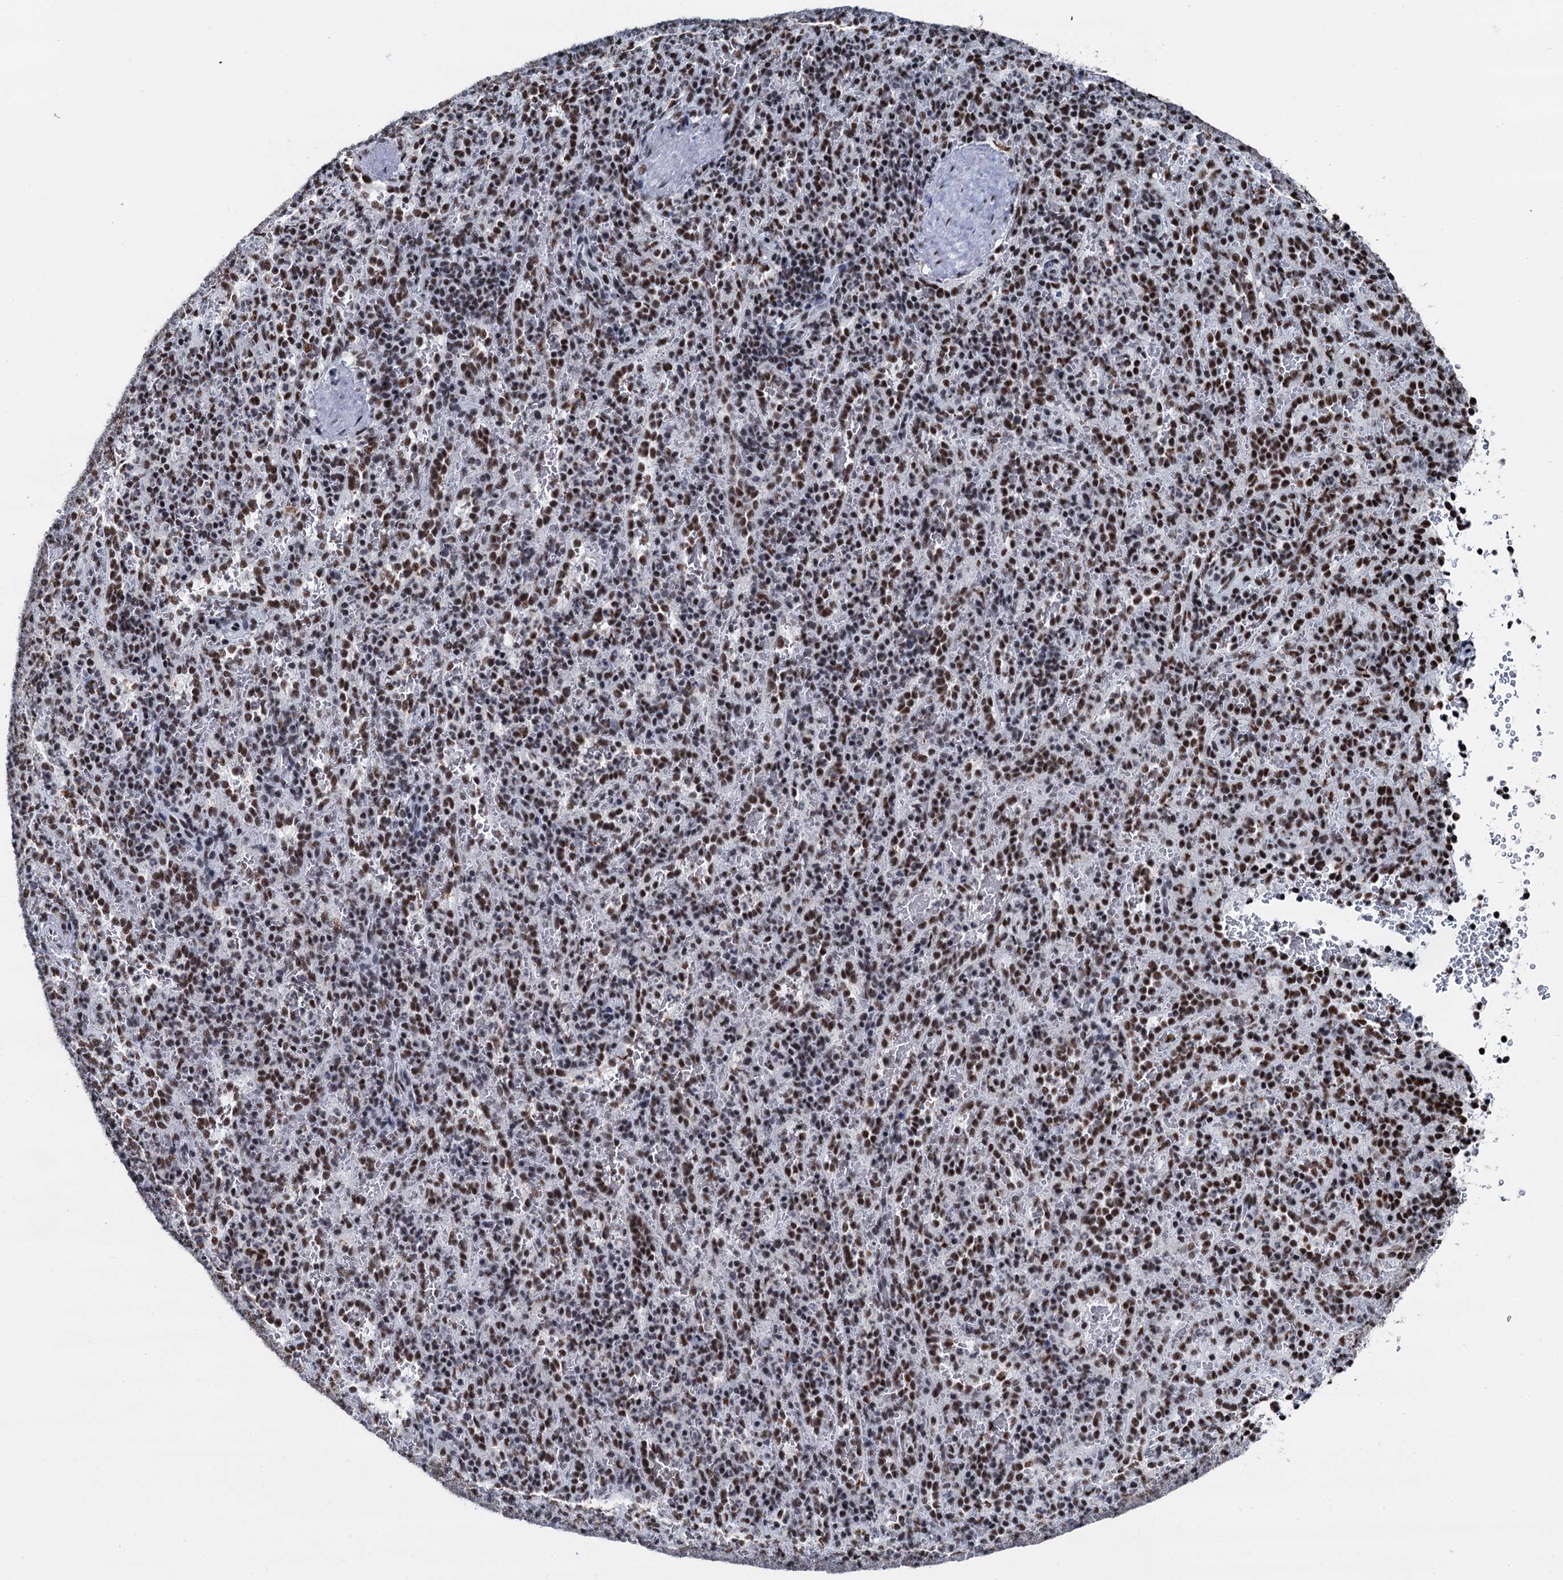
{"staining": {"intensity": "strong", "quantity": "25%-75%", "location": "nuclear"}, "tissue": "spleen", "cell_type": "Cells in red pulp", "image_type": "normal", "snomed": [{"axis": "morphology", "description": "Normal tissue, NOS"}, {"axis": "topography", "description": "Spleen"}], "caption": "Human spleen stained for a protein (brown) reveals strong nuclear positive expression in approximately 25%-75% of cells in red pulp.", "gene": "DDX23", "patient": {"sex": "female", "age": 21}}